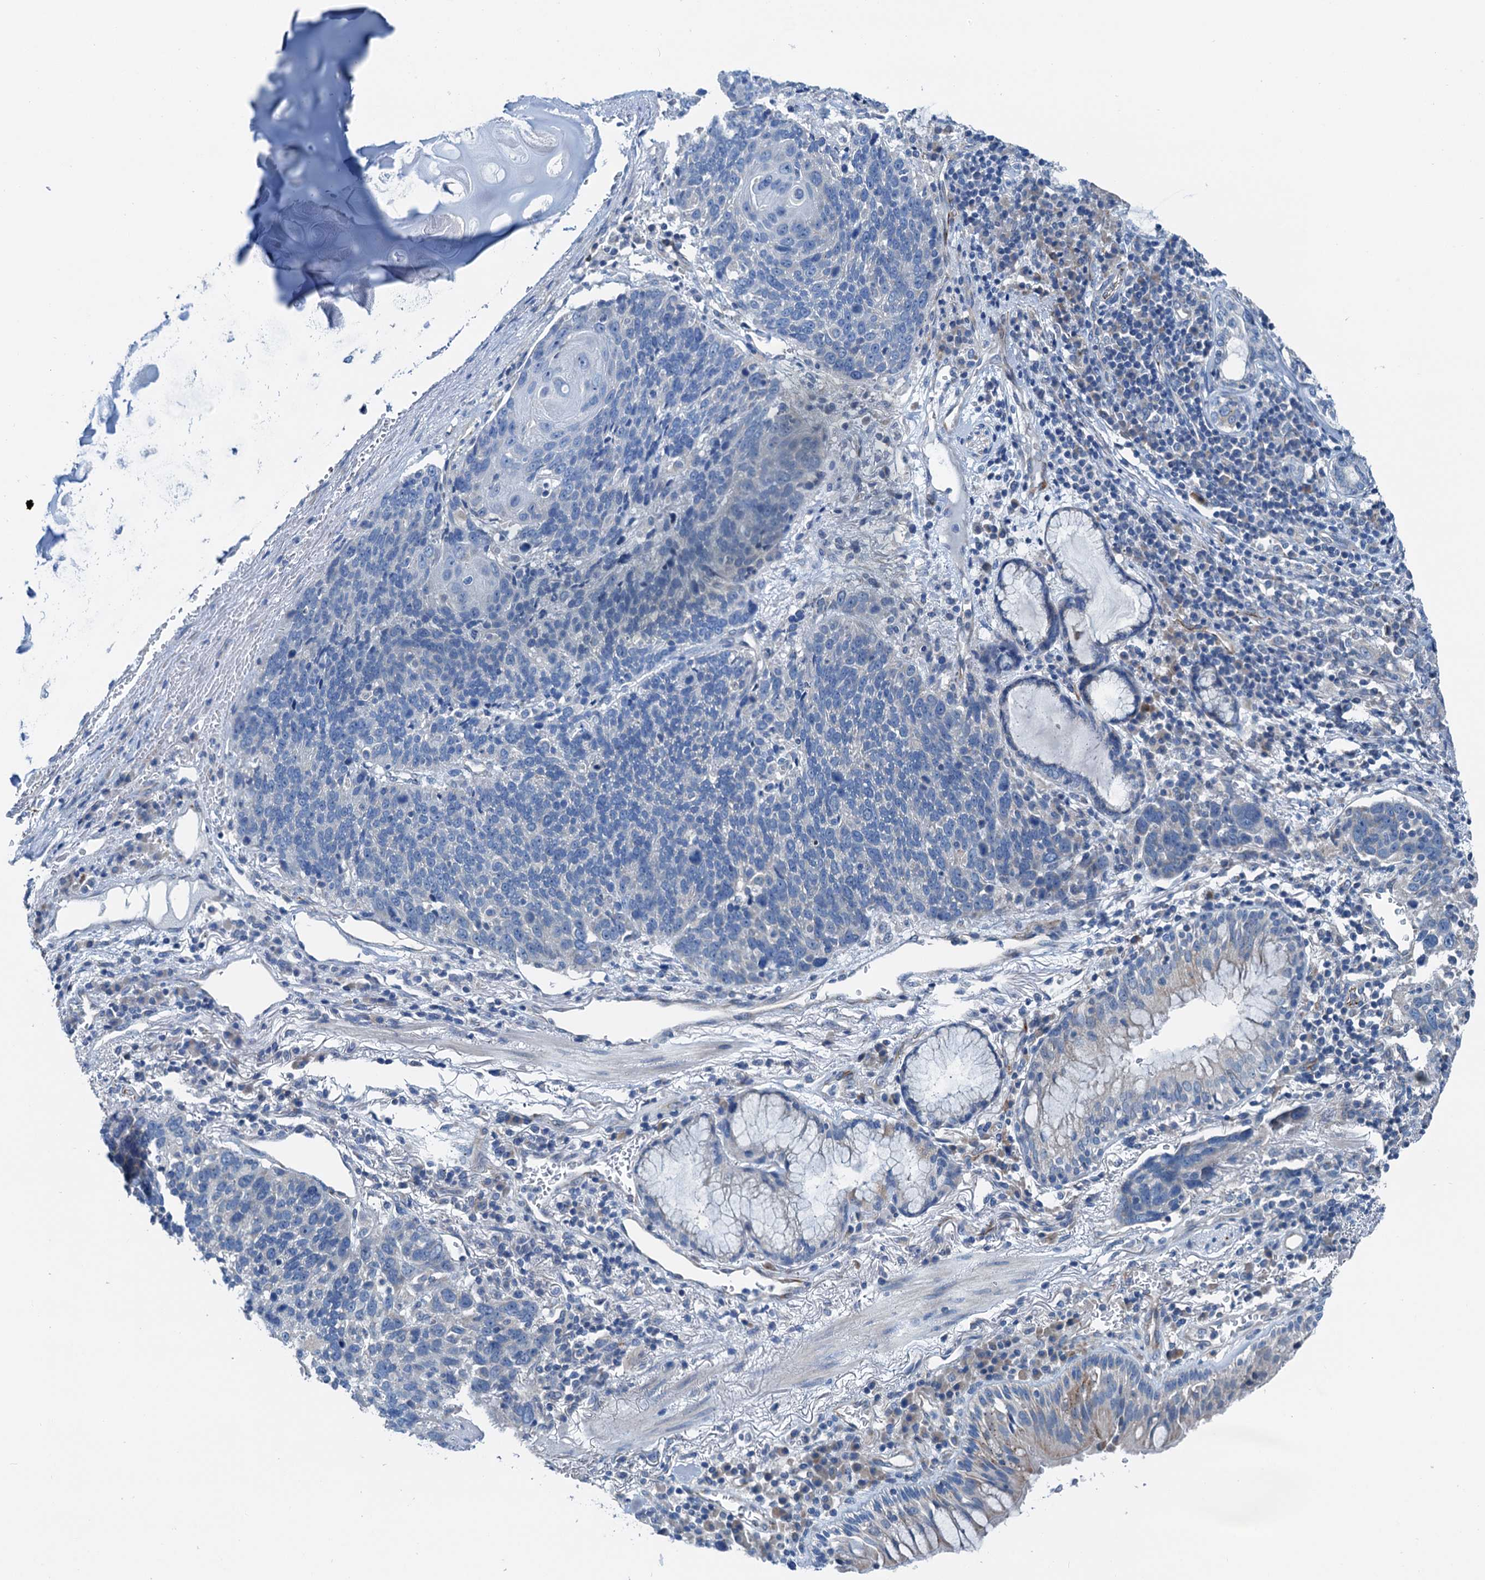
{"staining": {"intensity": "negative", "quantity": "none", "location": "none"}, "tissue": "lung cancer", "cell_type": "Tumor cells", "image_type": "cancer", "snomed": [{"axis": "morphology", "description": "Squamous cell carcinoma, NOS"}, {"axis": "topography", "description": "Lung"}], "caption": "Protein analysis of lung cancer (squamous cell carcinoma) reveals no significant positivity in tumor cells.", "gene": "ELAC1", "patient": {"sex": "male", "age": 66}}